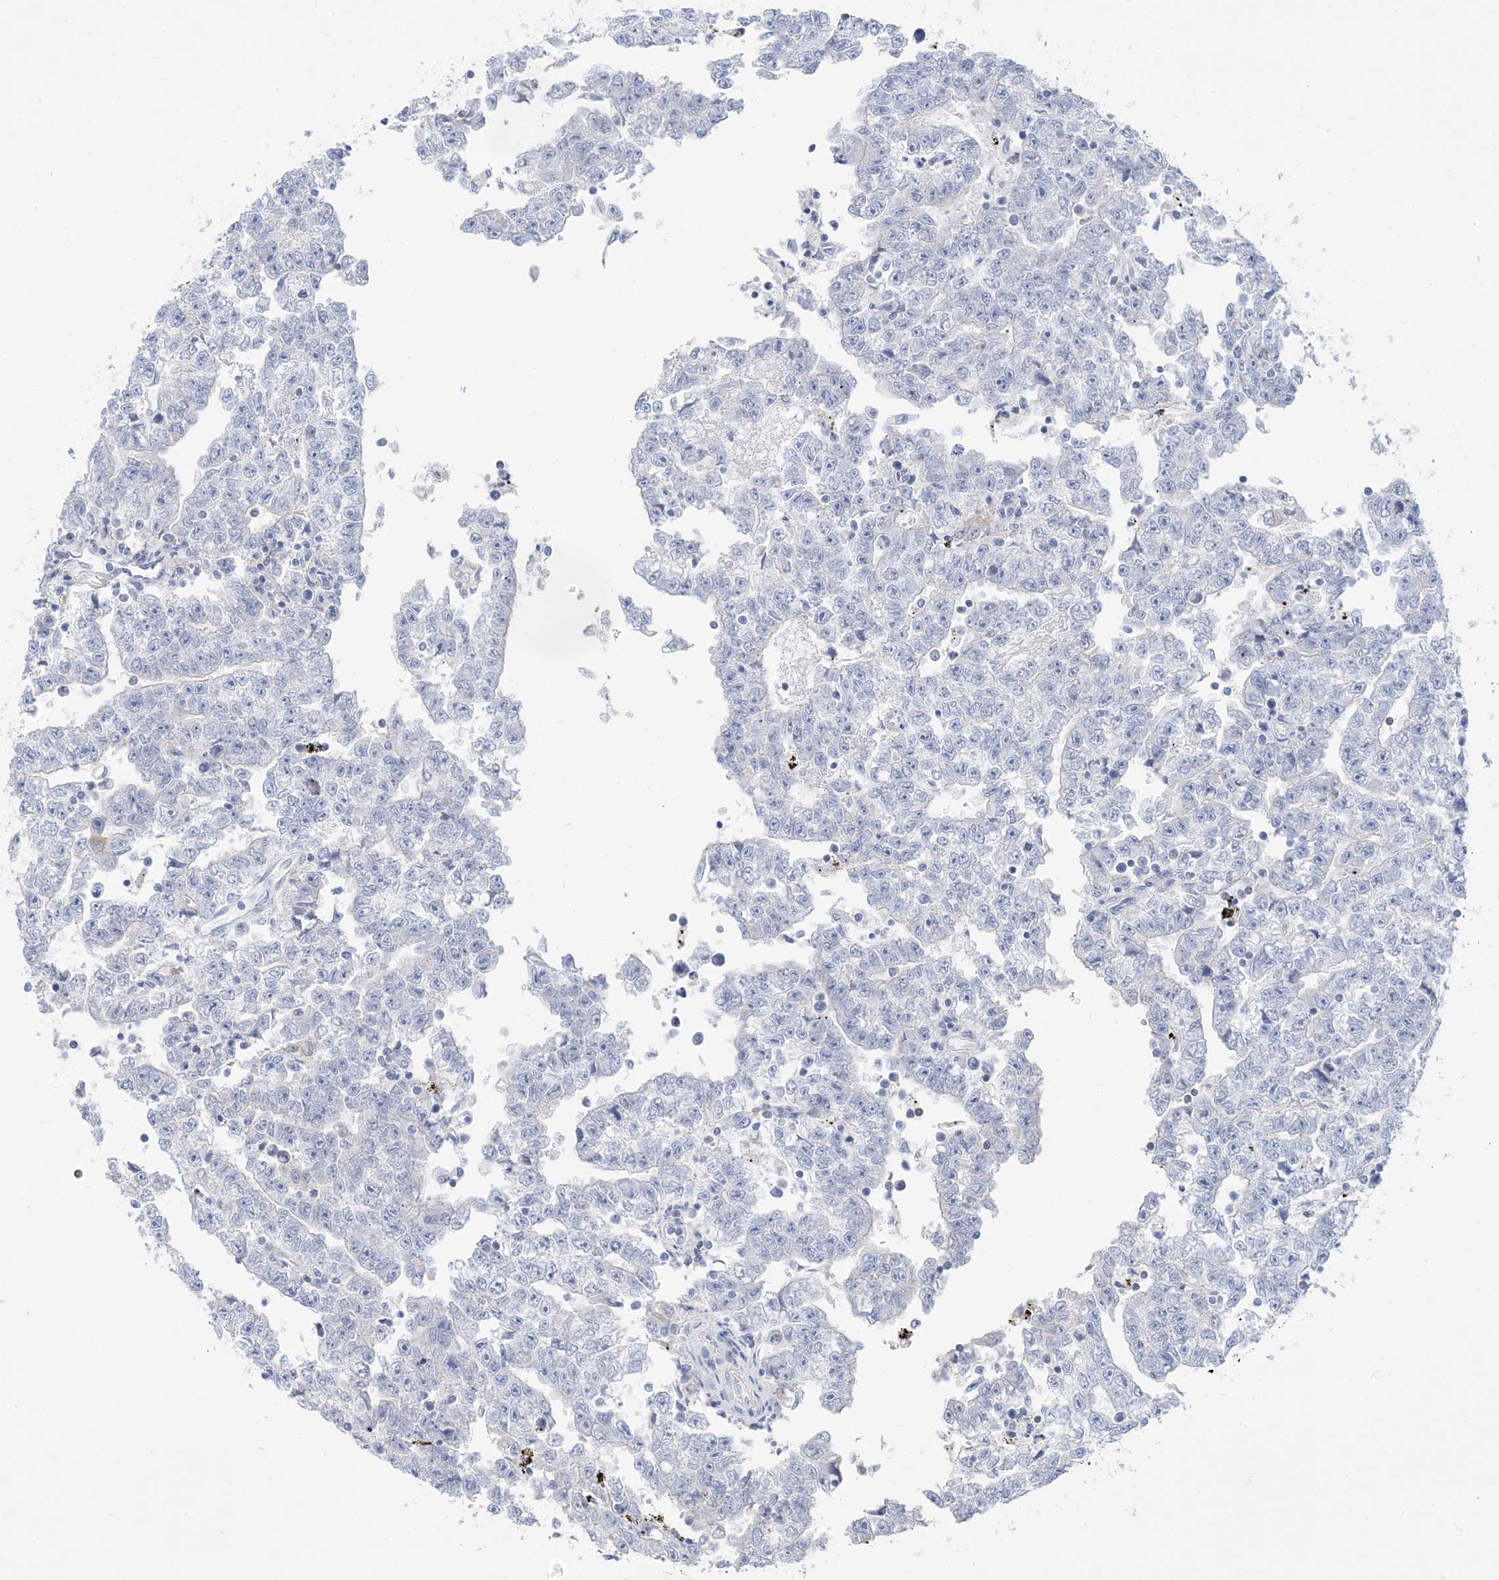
{"staining": {"intensity": "negative", "quantity": "none", "location": "none"}, "tissue": "testis cancer", "cell_type": "Tumor cells", "image_type": "cancer", "snomed": [{"axis": "morphology", "description": "Carcinoma, Embryonal, NOS"}, {"axis": "topography", "description": "Testis"}], "caption": "This is a histopathology image of IHC staining of testis embryonal carcinoma, which shows no positivity in tumor cells.", "gene": "SH3YL1", "patient": {"sex": "male", "age": 25}}